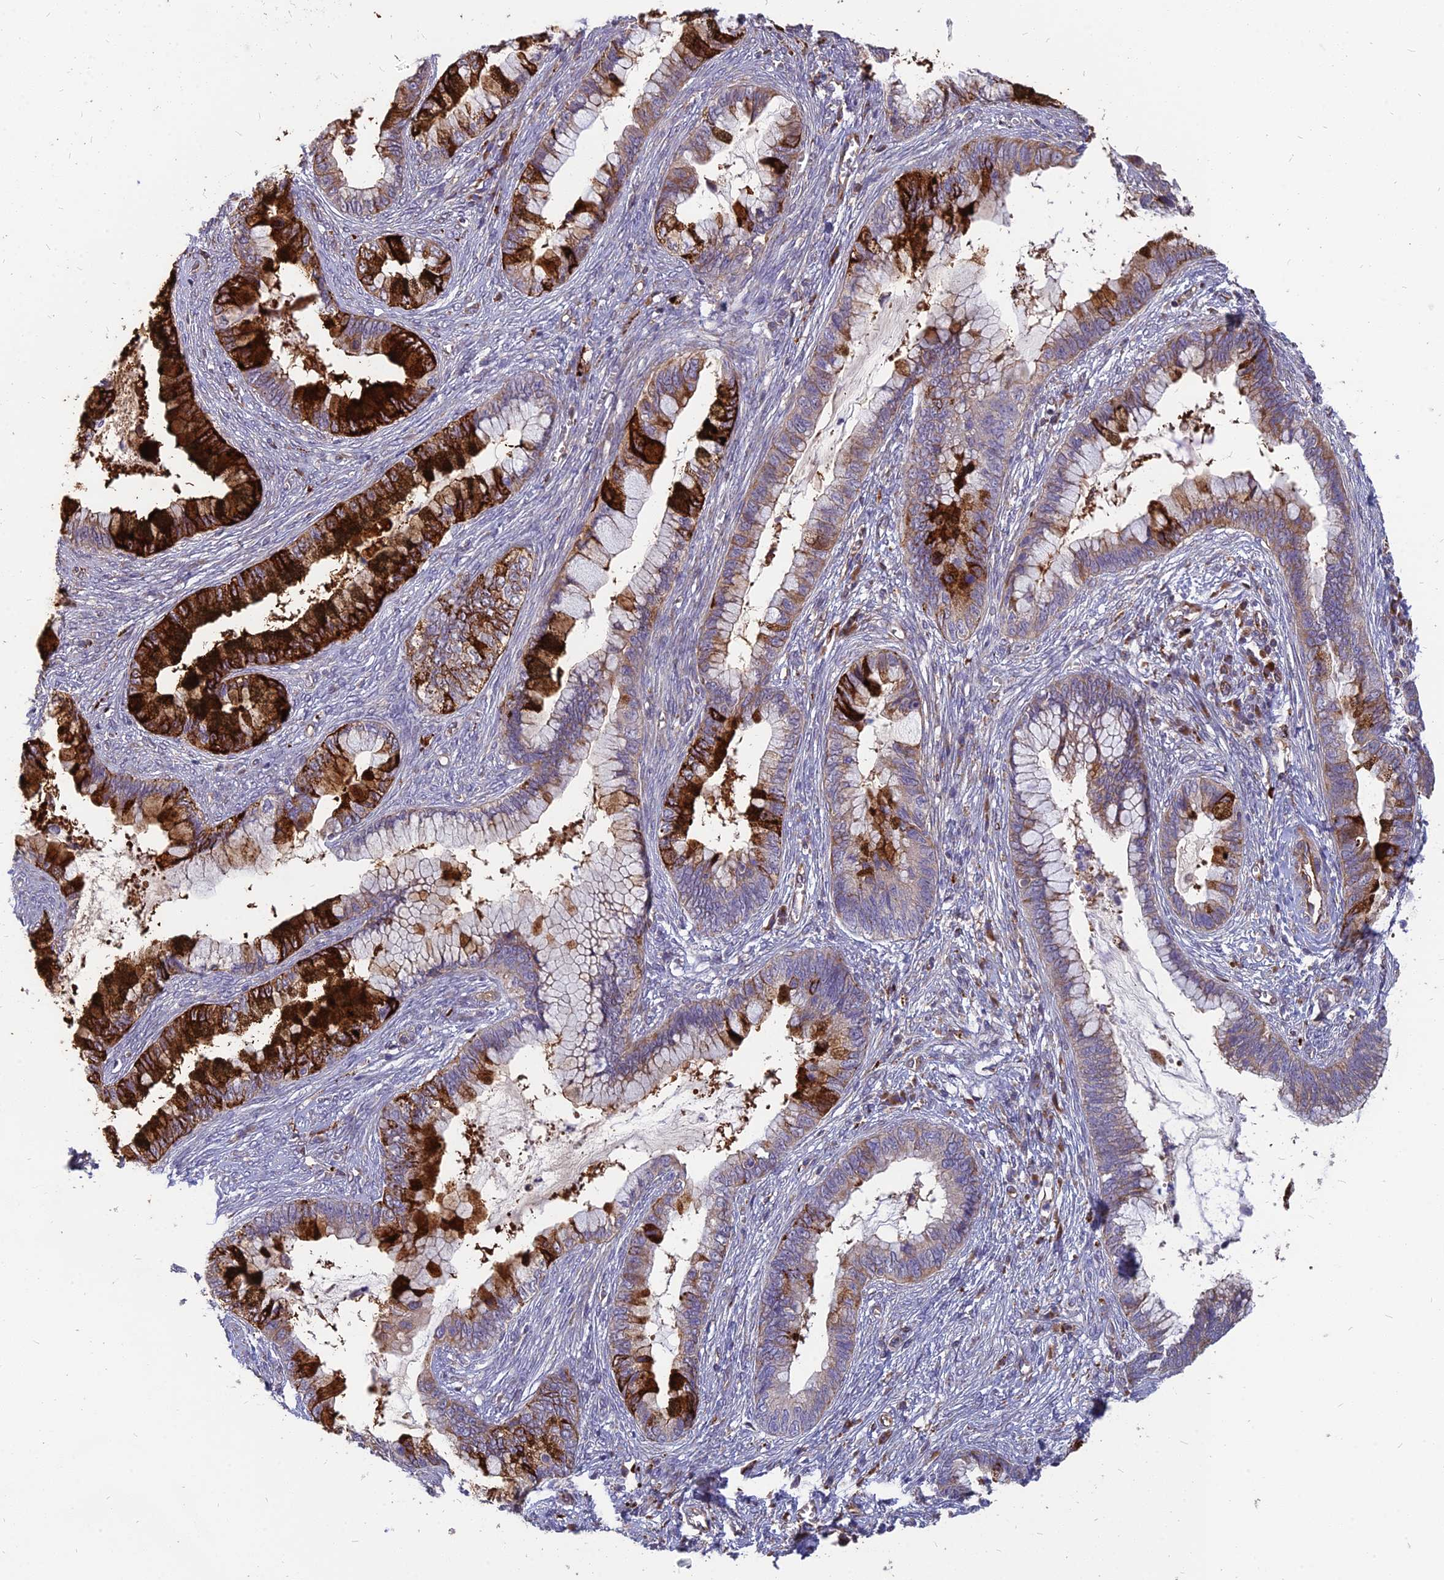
{"staining": {"intensity": "strong", "quantity": "25%-75%", "location": "cytoplasmic/membranous"}, "tissue": "cervical cancer", "cell_type": "Tumor cells", "image_type": "cancer", "snomed": [{"axis": "morphology", "description": "Adenocarcinoma, NOS"}, {"axis": "topography", "description": "Cervix"}], "caption": "An immunohistochemistry (IHC) histopathology image of tumor tissue is shown. Protein staining in brown highlights strong cytoplasmic/membranous positivity in cervical adenocarcinoma within tumor cells.", "gene": "ST3GAL6", "patient": {"sex": "female", "age": 44}}